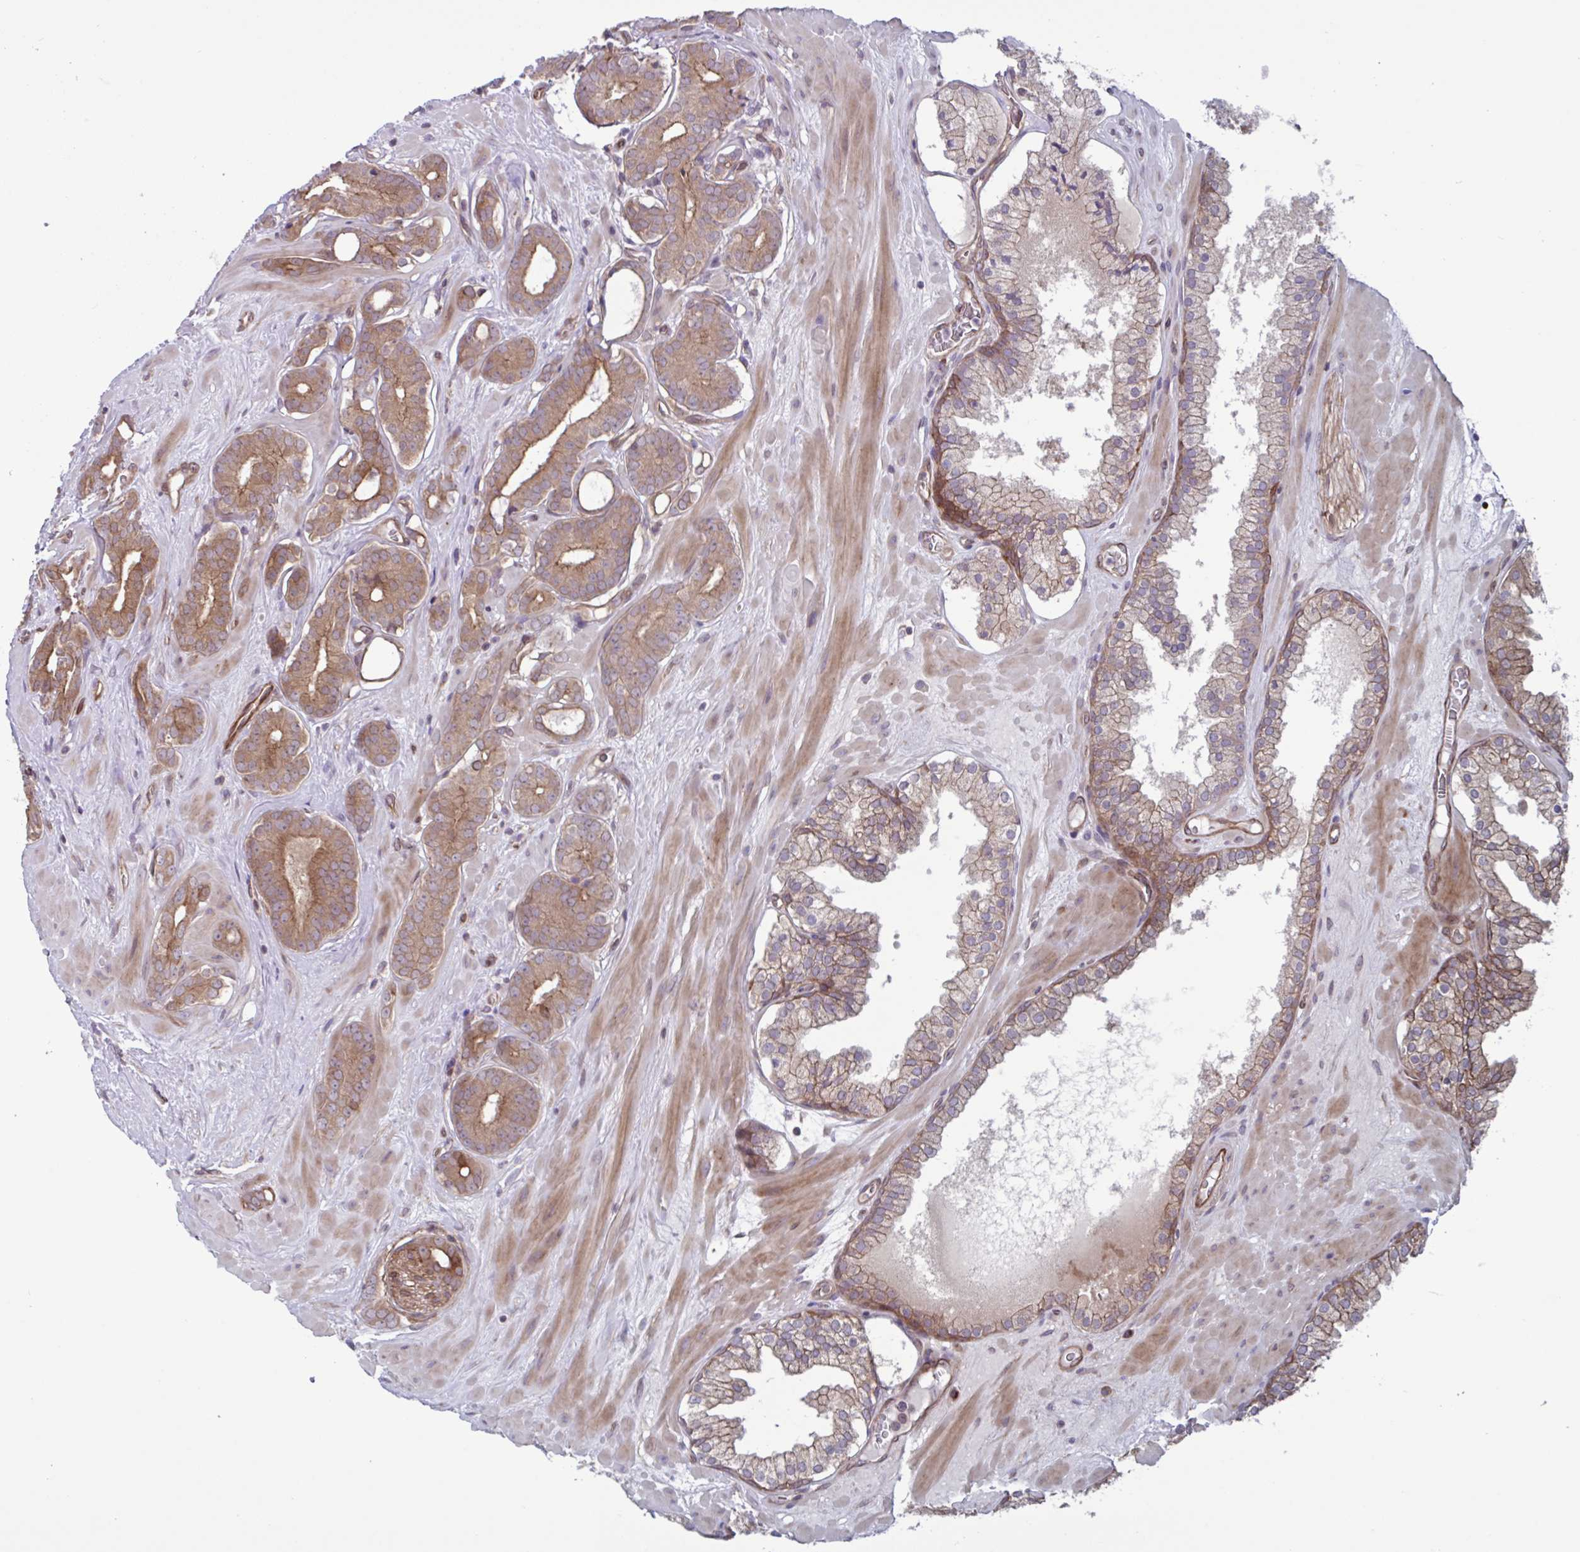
{"staining": {"intensity": "moderate", "quantity": ">75%", "location": "cytoplasmic/membranous"}, "tissue": "prostate cancer", "cell_type": "Tumor cells", "image_type": "cancer", "snomed": [{"axis": "morphology", "description": "Adenocarcinoma, High grade"}, {"axis": "topography", "description": "Prostate"}], "caption": "Immunohistochemistry (IHC) (DAB) staining of prostate cancer displays moderate cytoplasmic/membranous protein positivity in about >75% of tumor cells.", "gene": "GLTP", "patient": {"sex": "male", "age": 66}}